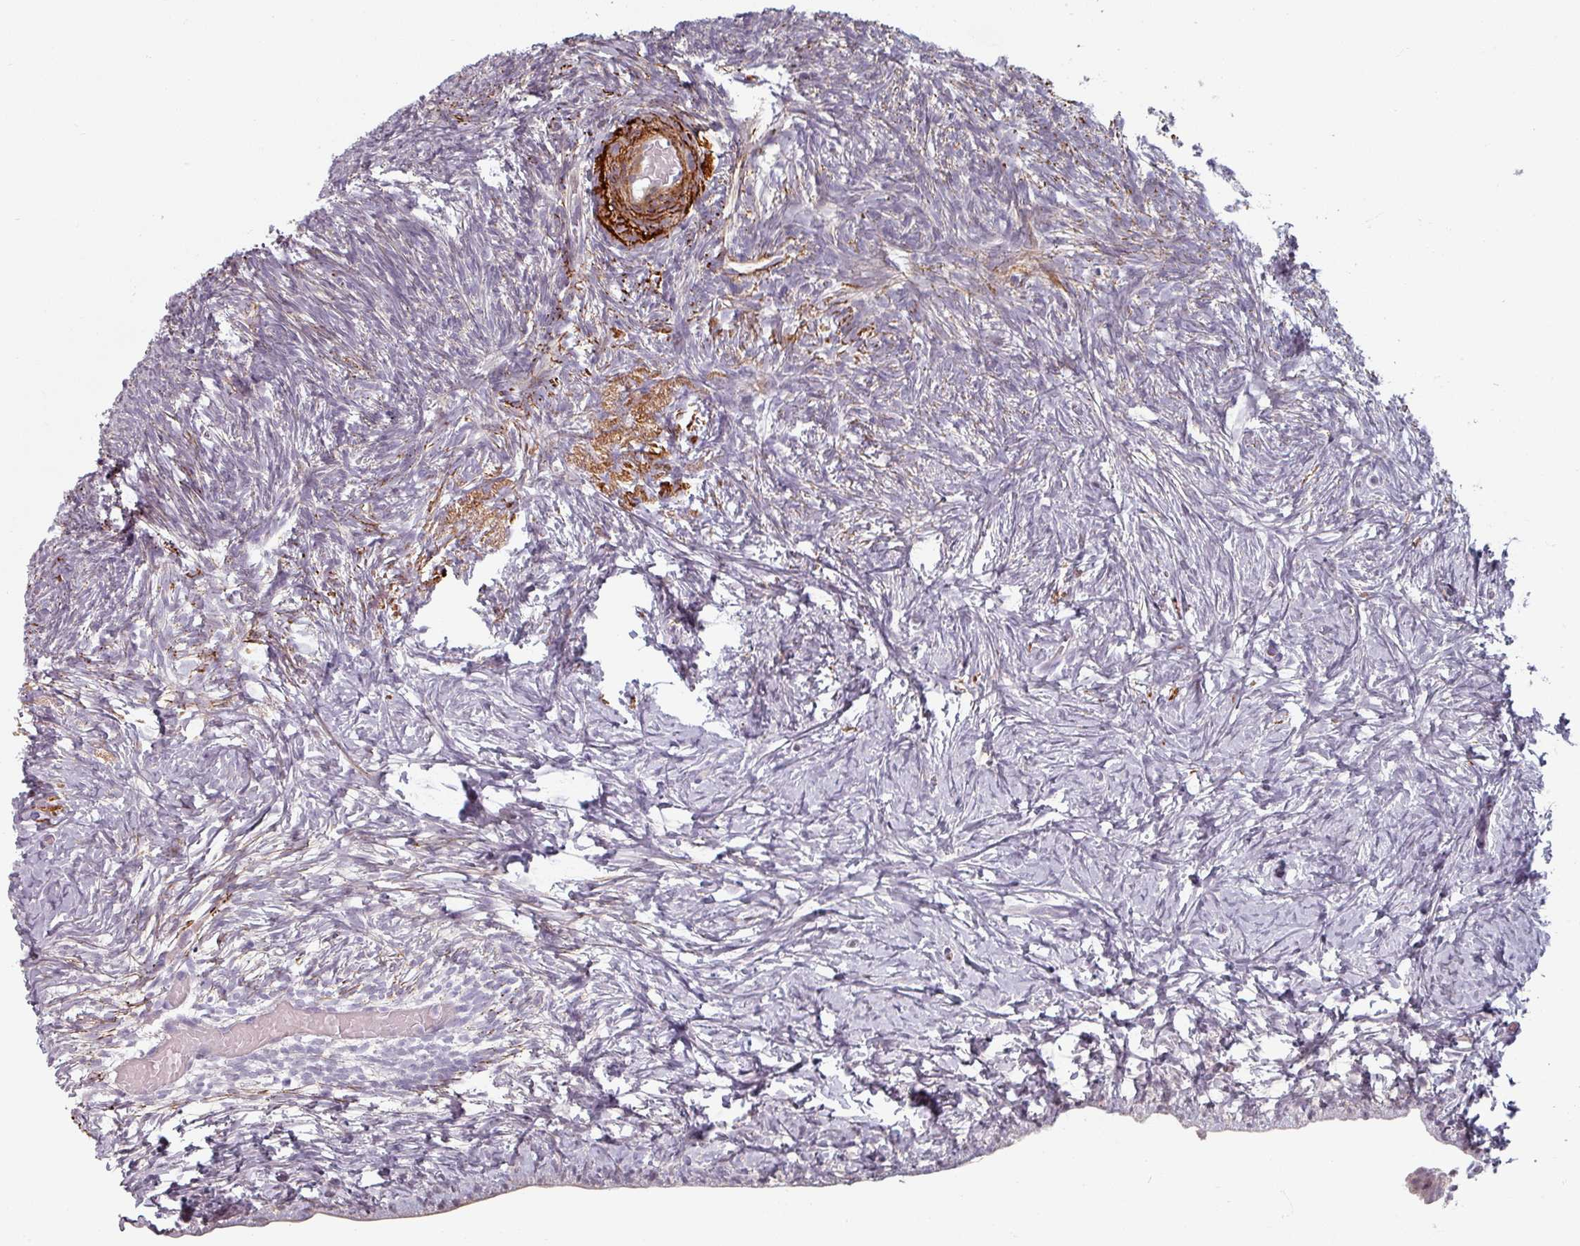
{"staining": {"intensity": "negative", "quantity": "none", "location": "none"}, "tissue": "ovary", "cell_type": "Ovarian stroma cells", "image_type": "normal", "snomed": [{"axis": "morphology", "description": "Normal tissue, NOS"}, {"axis": "topography", "description": "Ovary"}], "caption": "This is an immunohistochemistry micrograph of benign ovary. There is no expression in ovarian stroma cells.", "gene": "CYB5RL", "patient": {"sex": "female", "age": 39}}